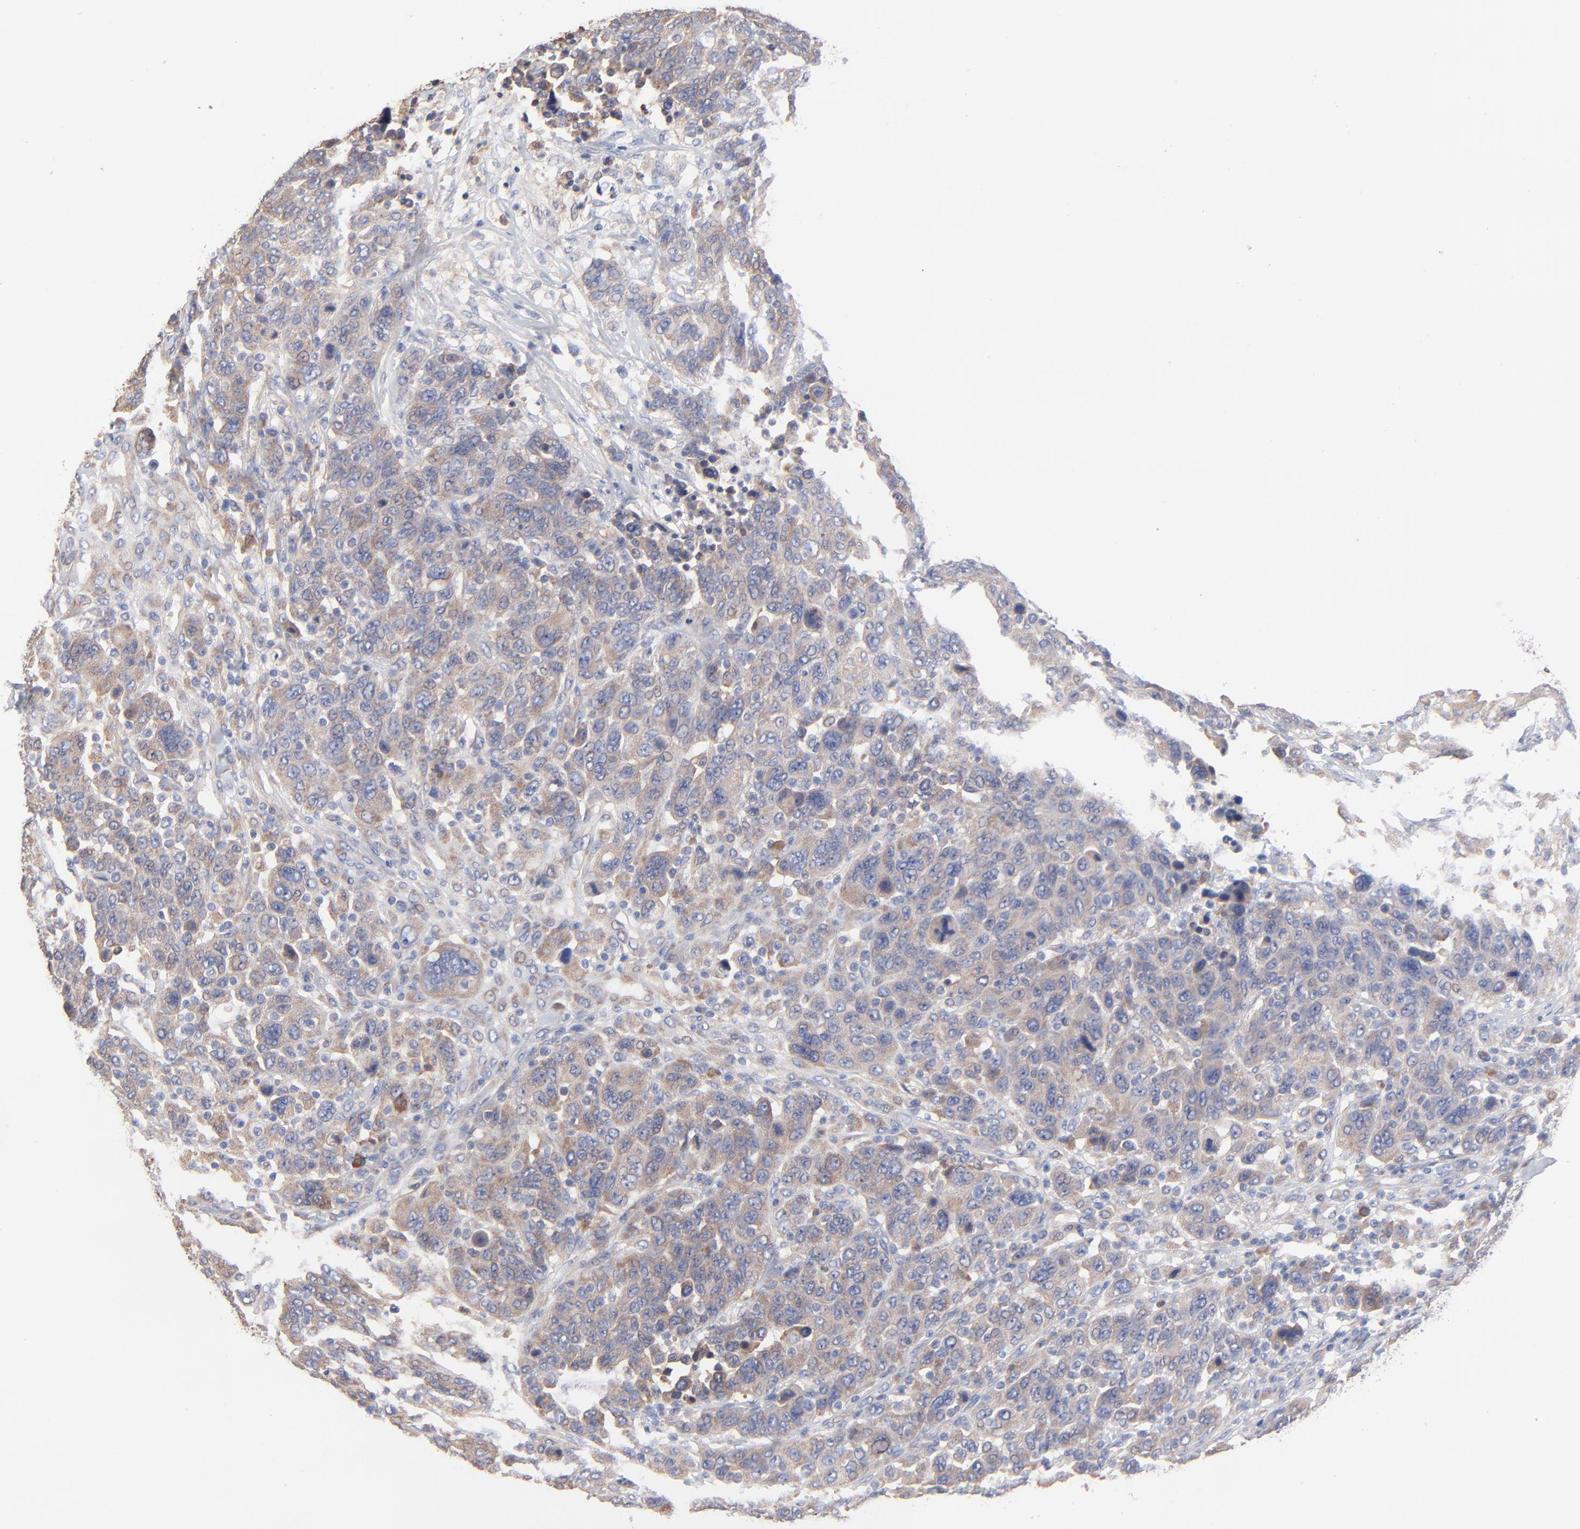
{"staining": {"intensity": "moderate", "quantity": ">75%", "location": "cytoplasmic/membranous"}, "tissue": "breast cancer", "cell_type": "Tumor cells", "image_type": "cancer", "snomed": [{"axis": "morphology", "description": "Duct carcinoma"}, {"axis": "topography", "description": "Breast"}], "caption": "A high-resolution histopathology image shows IHC staining of infiltrating ductal carcinoma (breast), which shows moderate cytoplasmic/membranous positivity in approximately >75% of tumor cells.", "gene": "PPFIBP2", "patient": {"sex": "female", "age": 37}}